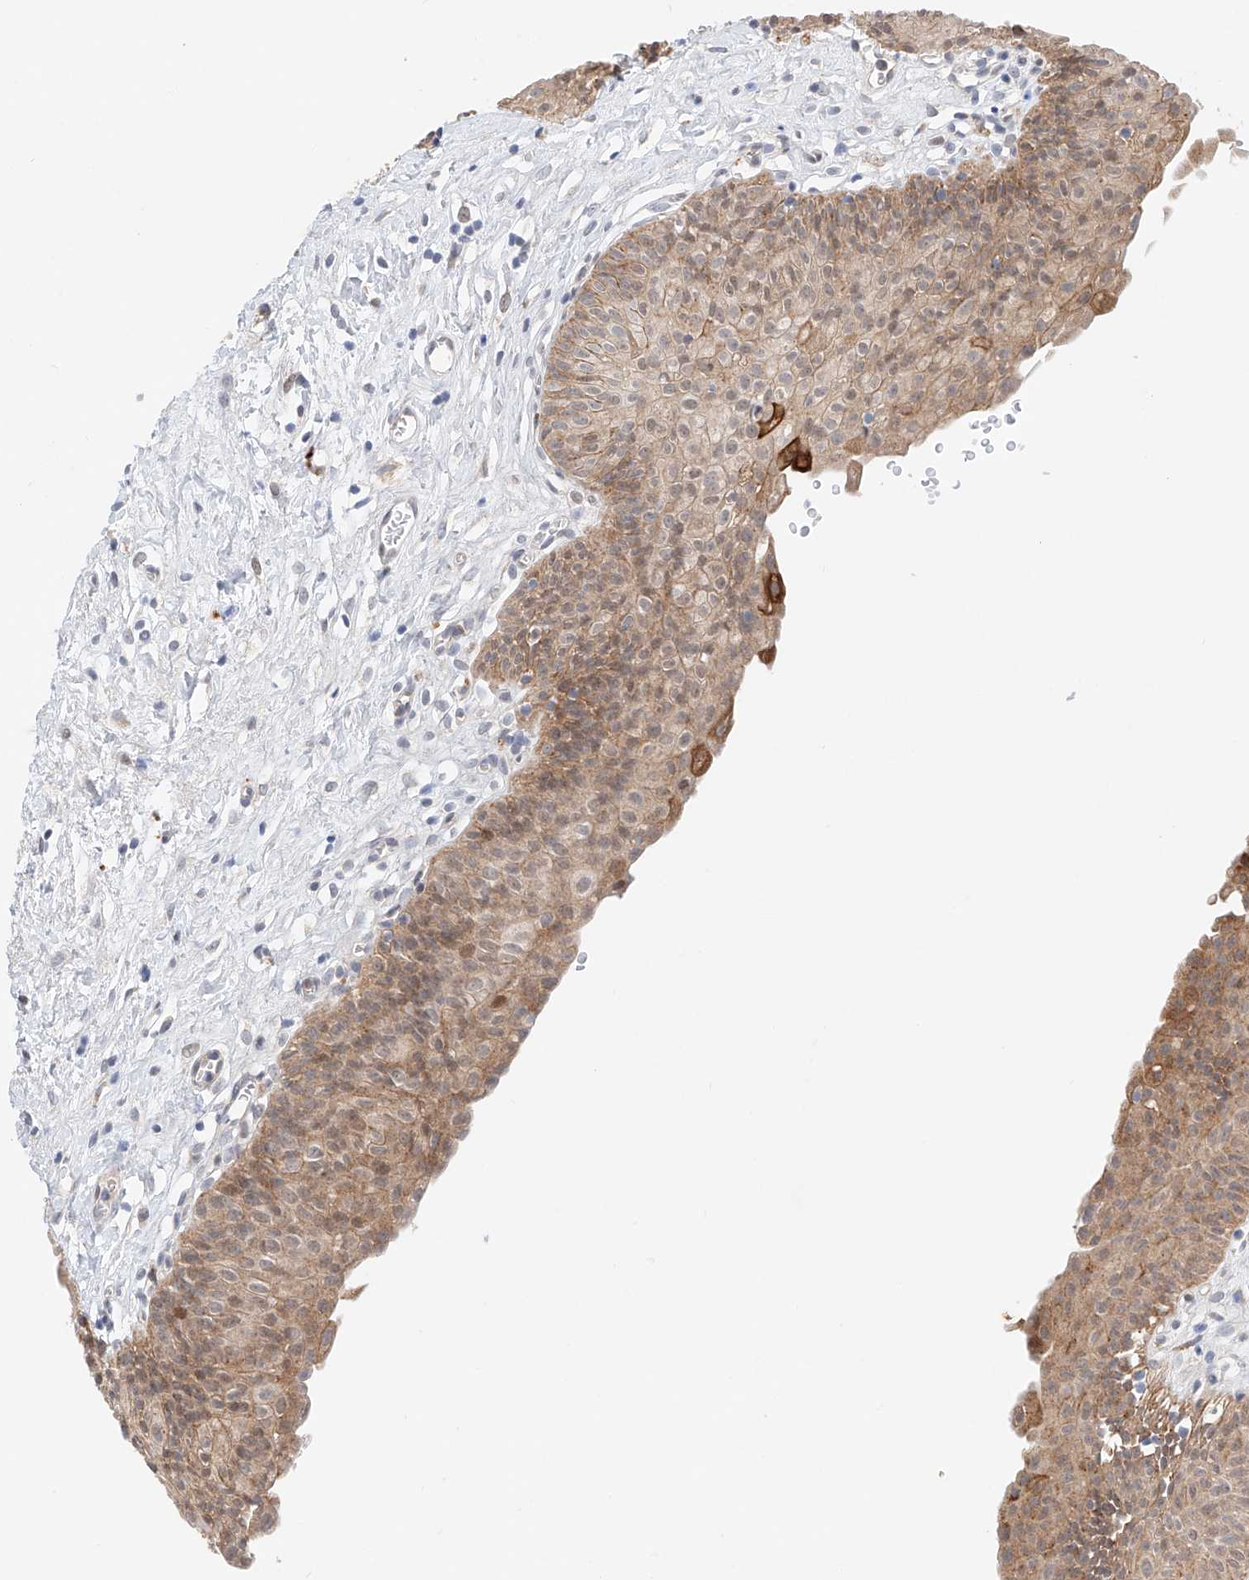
{"staining": {"intensity": "moderate", "quantity": ">75%", "location": "cytoplasmic/membranous"}, "tissue": "urinary bladder", "cell_type": "Urothelial cells", "image_type": "normal", "snomed": [{"axis": "morphology", "description": "Normal tissue, NOS"}, {"axis": "topography", "description": "Urinary bladder"}], "caption": "Immunohistochemical staining of benign human urinary bladder displays >75% levels of moderate cytoplasmic/membranous protein expression in approximately >75% of urothelial cells.", "gene": "GCNT1", "patient": {"sex": "male", "age": 51}}